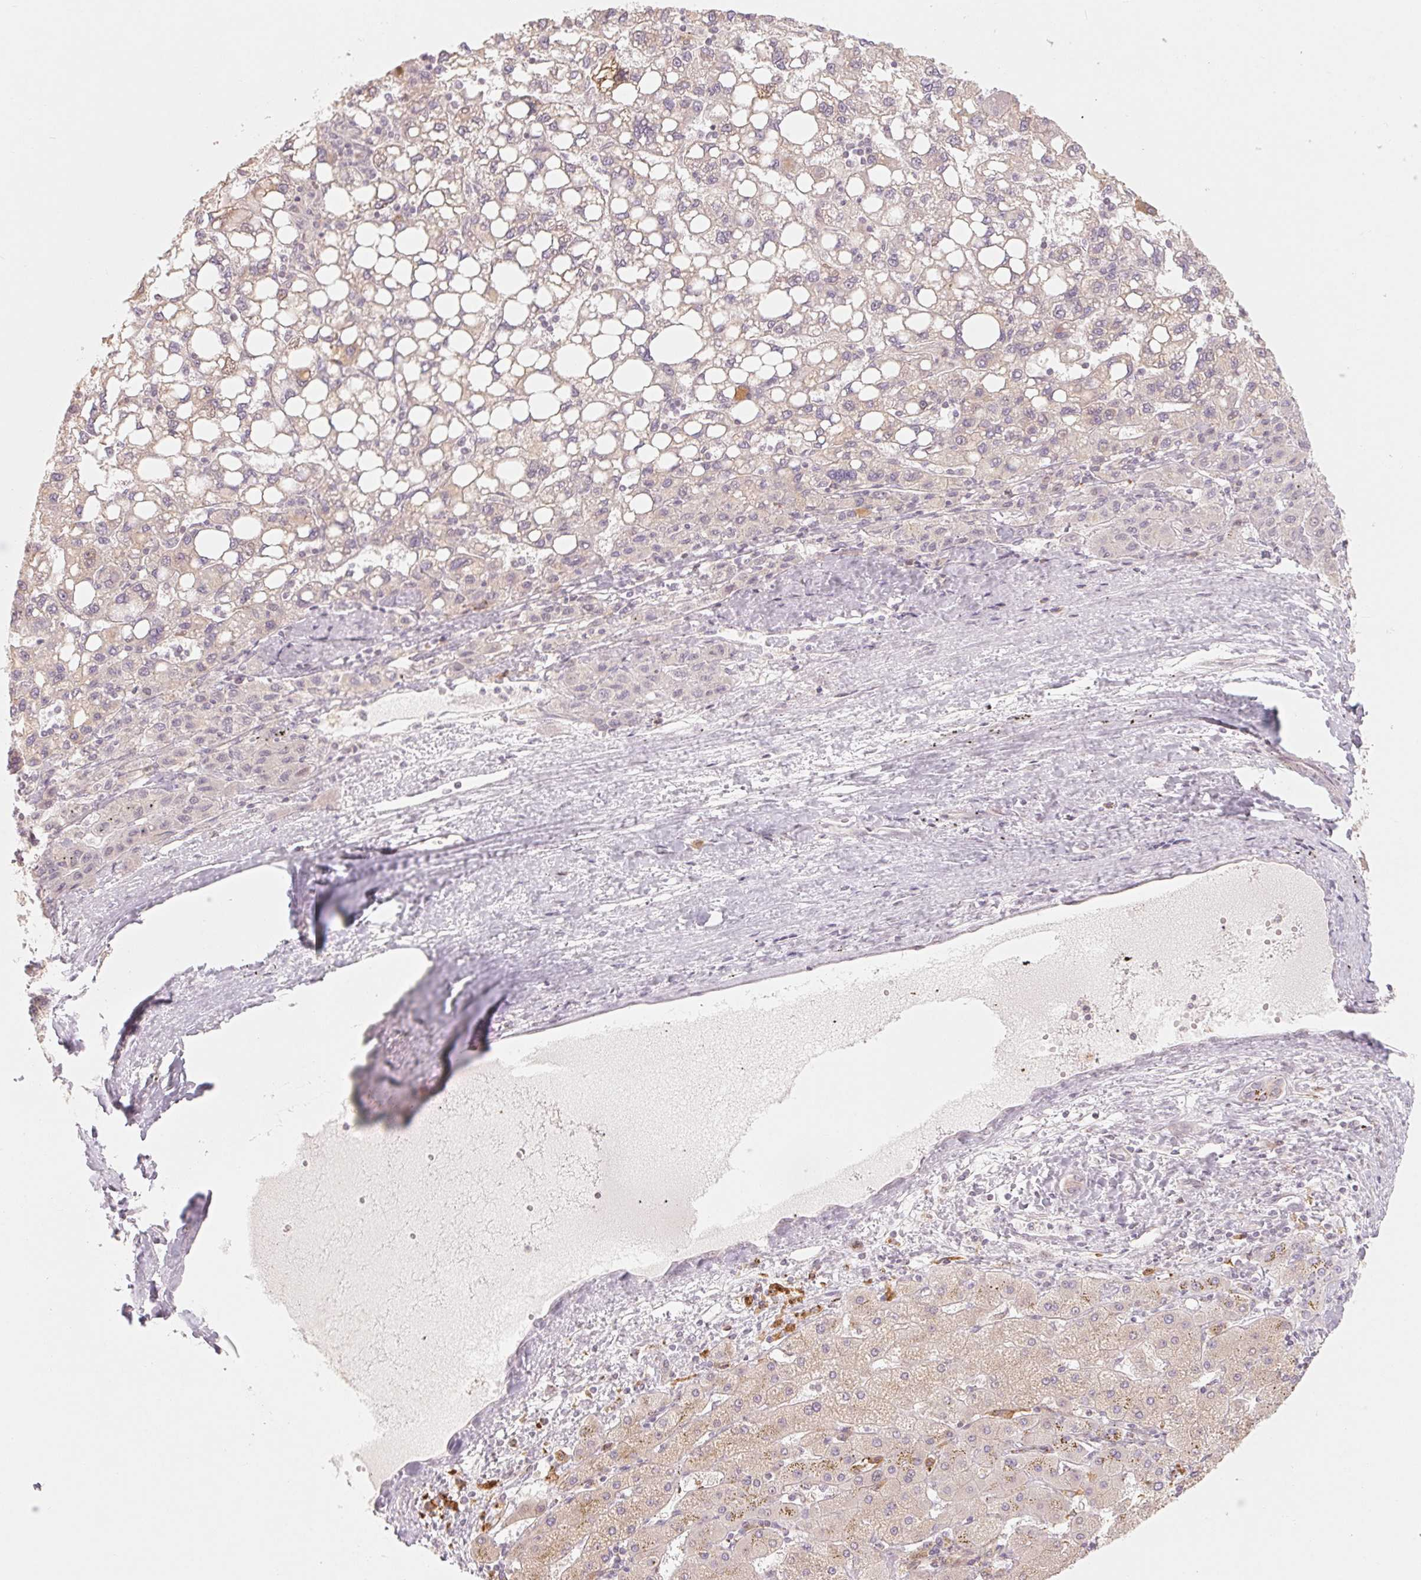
{"staining": {"intensity": "negative", "quantity": "none", "location": "none"}, "tissue": "liver cancer", "cell_type": "Tumor cells", "image_type": "cancer", "snomed": [{"axis": "morphology", "description": "Carcinoma, Hepatocellular, NOS"}, {"axis": "topography", "description": "Liver"}], "caption": "The histopathology image exhibits no staining of tumor cells in liver cancer.", "gene": "DENND2C", "patient": {"sex": "female", "age": 82}}